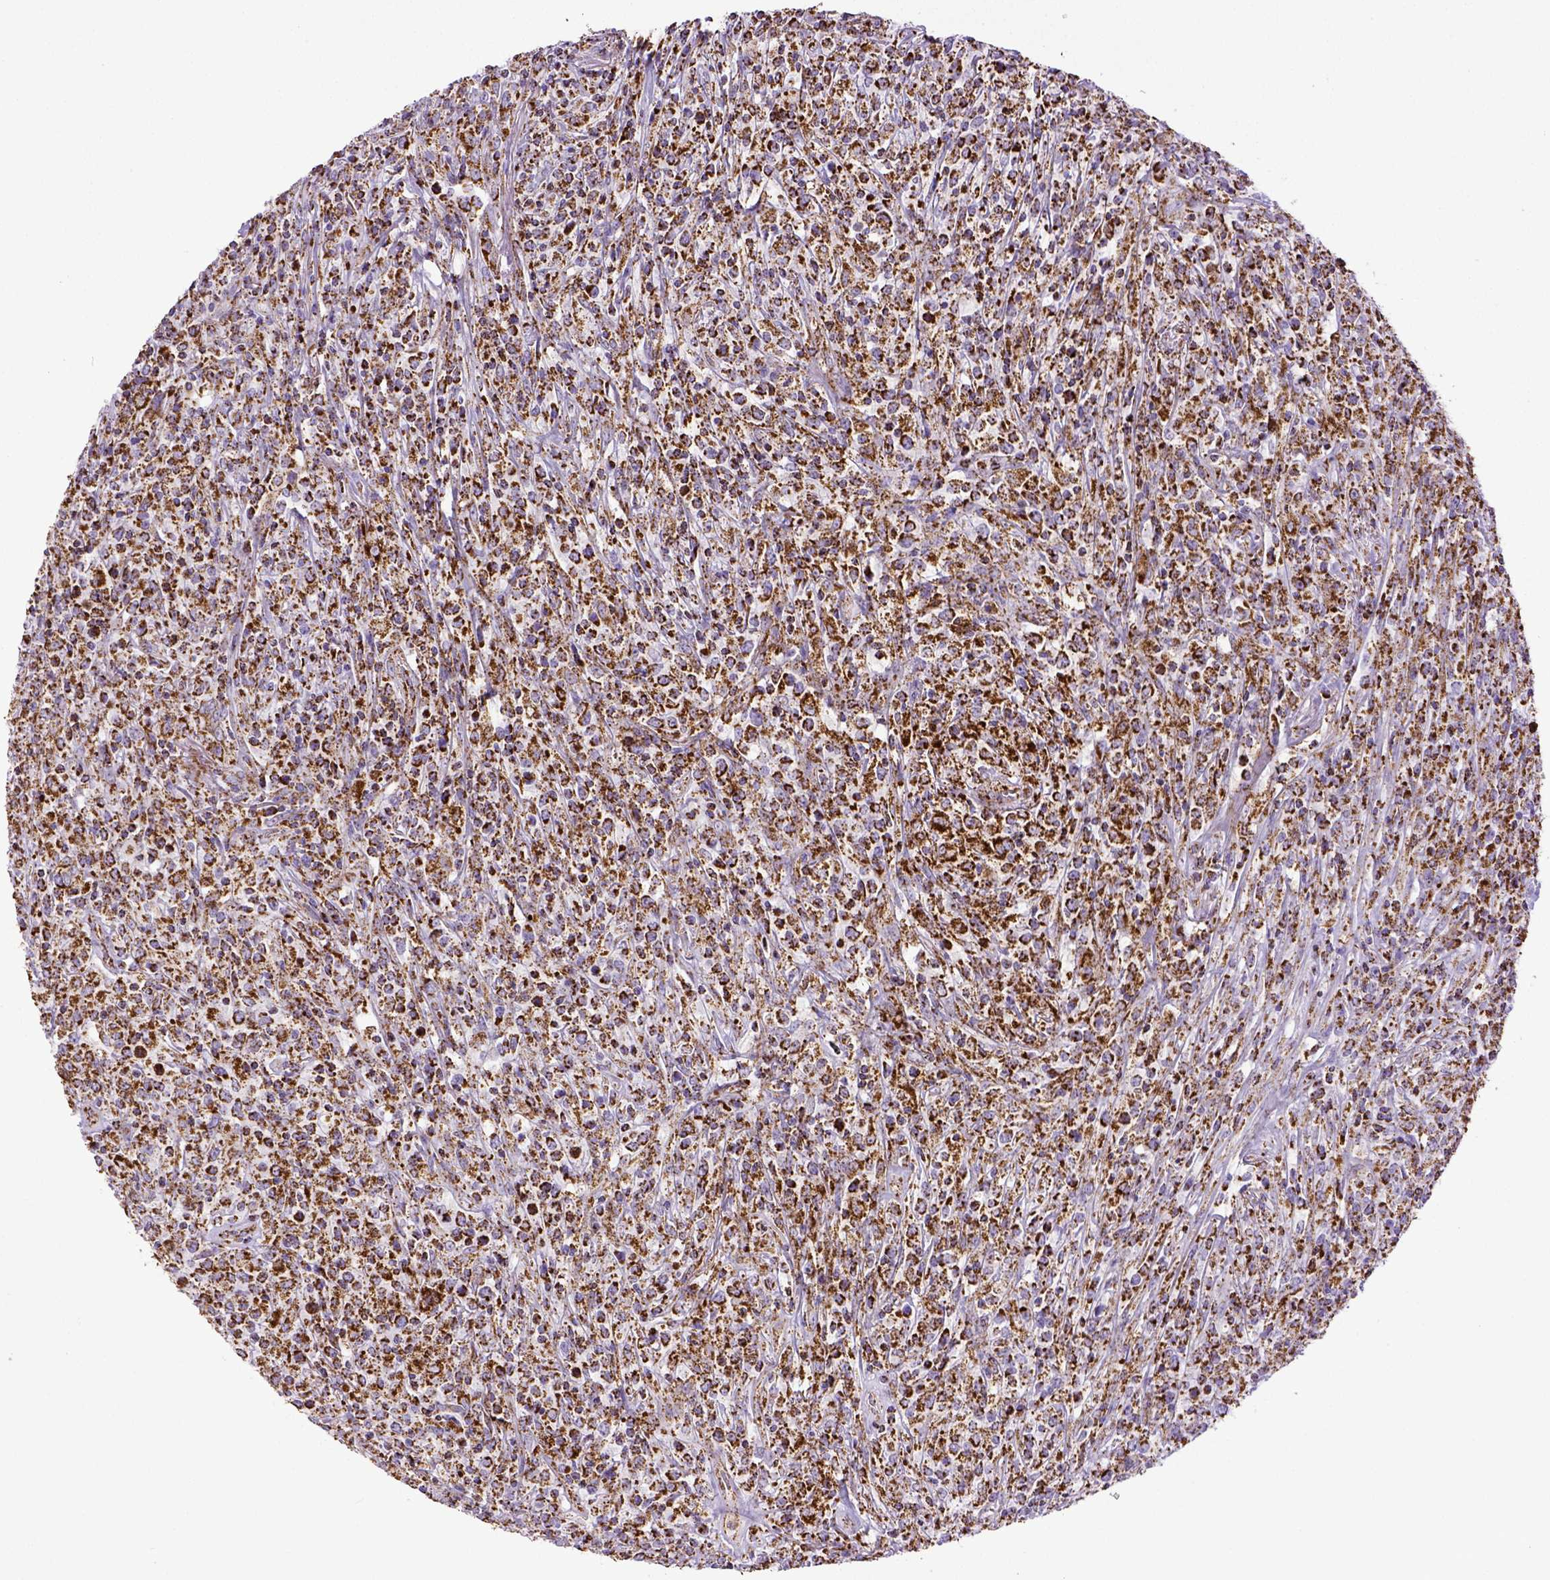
{"staining": {"intensity": "strong", "quantity": ">75%", "location": "cytoplasmic/membranous"}, "tissue": "lymphoma", "cell_type": "Tumor cells", "image_type": "cancer", "snomed": [{"axis": "morphology", "description": "Malignant lymphoma, non-Hodgkin's type, High grade"}, {"axis": "topography", "description": "Lung"}], "caption": "Human malignant lymphoma, non-Hodgkin's type (high-grade) stained with a brown dye reveals strong cytoplasmic/membranous positive expression in approximately >75% of tumor cells.", "gene": "MT-CO1", "patient": {"sex": "male", "age": 79}}